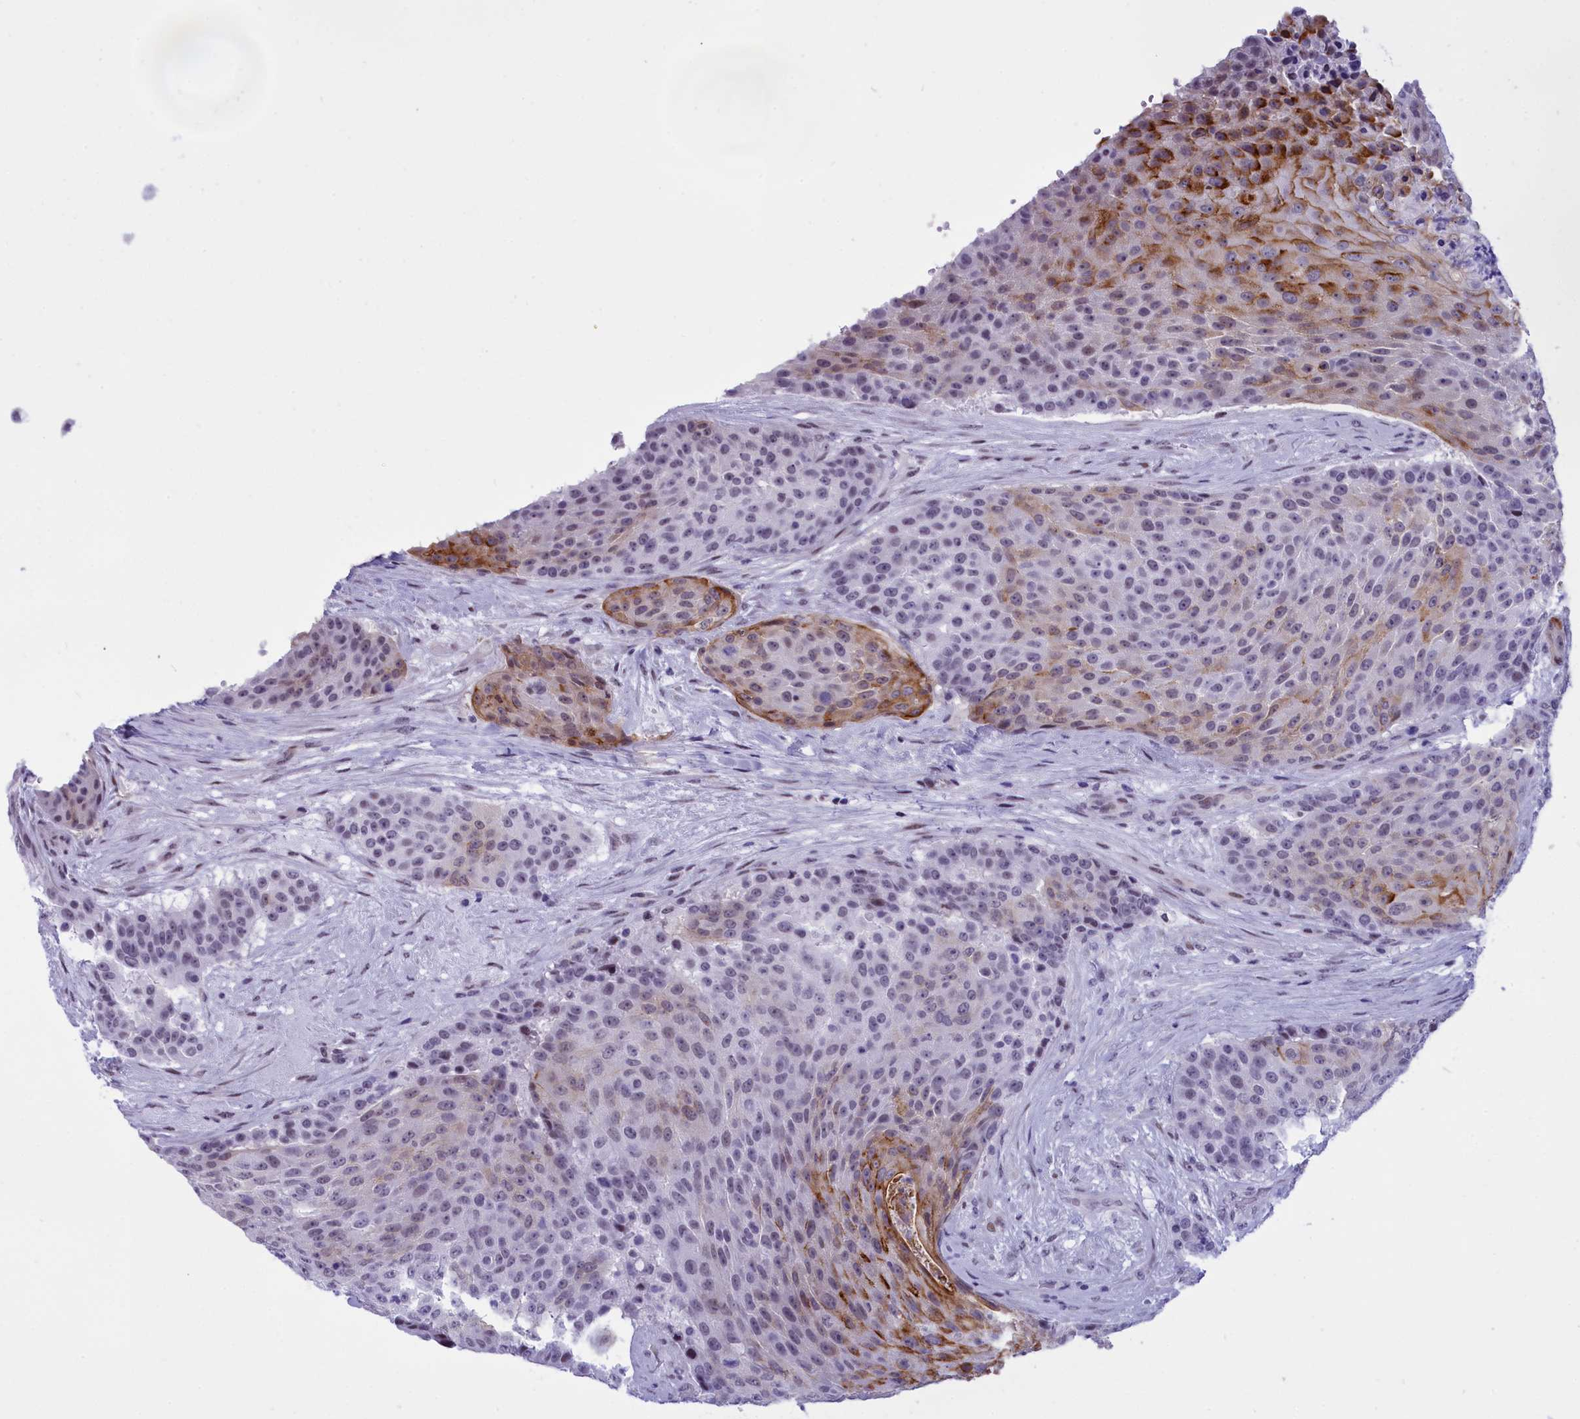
{"staining": {"intensity": "strong", "quantity": "<25%", "location": "cytoplasmic/membranous"}, "tissue": "urothelial cancer", "cell_type": "Tumor cells", "image_type": "cancer", "snomed": [{"axis": "morphology", "description": "Urothelial carcinoma, High grade"}, {"axis": "topography", "description": "Urinary bladder"}], "caption": "This photomicrograph exhibits urothelial cancer stained with immunohistochemistry (IHC) to label a protein in brown. The cytoplasmic/membranous of tumor cells show strong positivity for the protein. Nuclei are counter-stained blue.", "gene": "SPIRE2", "patient": {"sex": "female", "age": 63}}